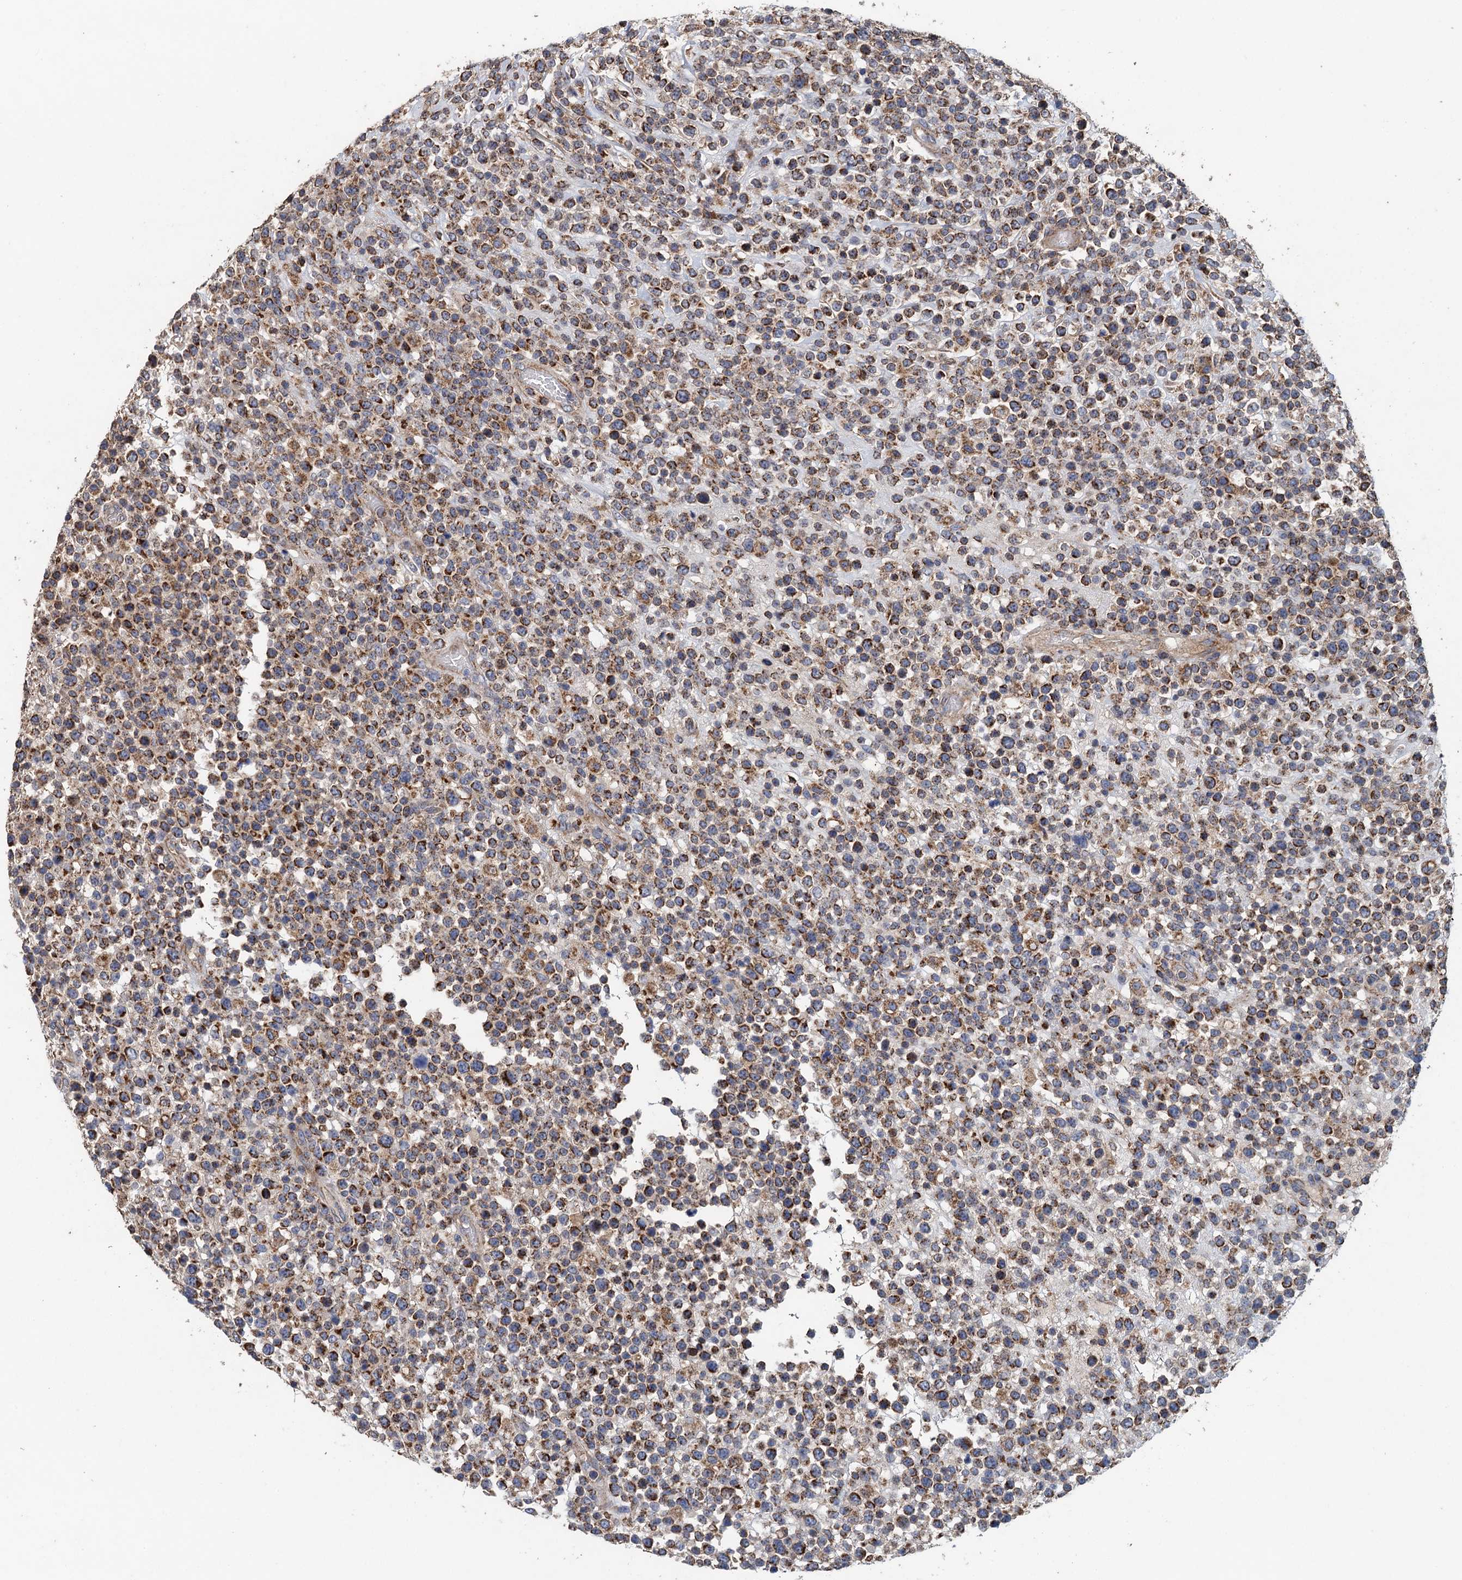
{"staining": {"intensity": "strong", "quantity": "25%-75%", "location": "cytoplasmic/membranous"}, "tissue": "lymphoma", "cell_type": "Tumor cells", "image_type": "cancer", "snomed": [{"axis": "morphology", "description": "Malignant lymphoma, non-Hodgkin's type, High grade"}, {"axis": "topography", "description": "Colon"}], "caption": "Lymphoma stained with a protein marker reveals strong staining in tumor cells.", "gene": "BCS1L", "patient": {"sex": "female", "age": 53}}